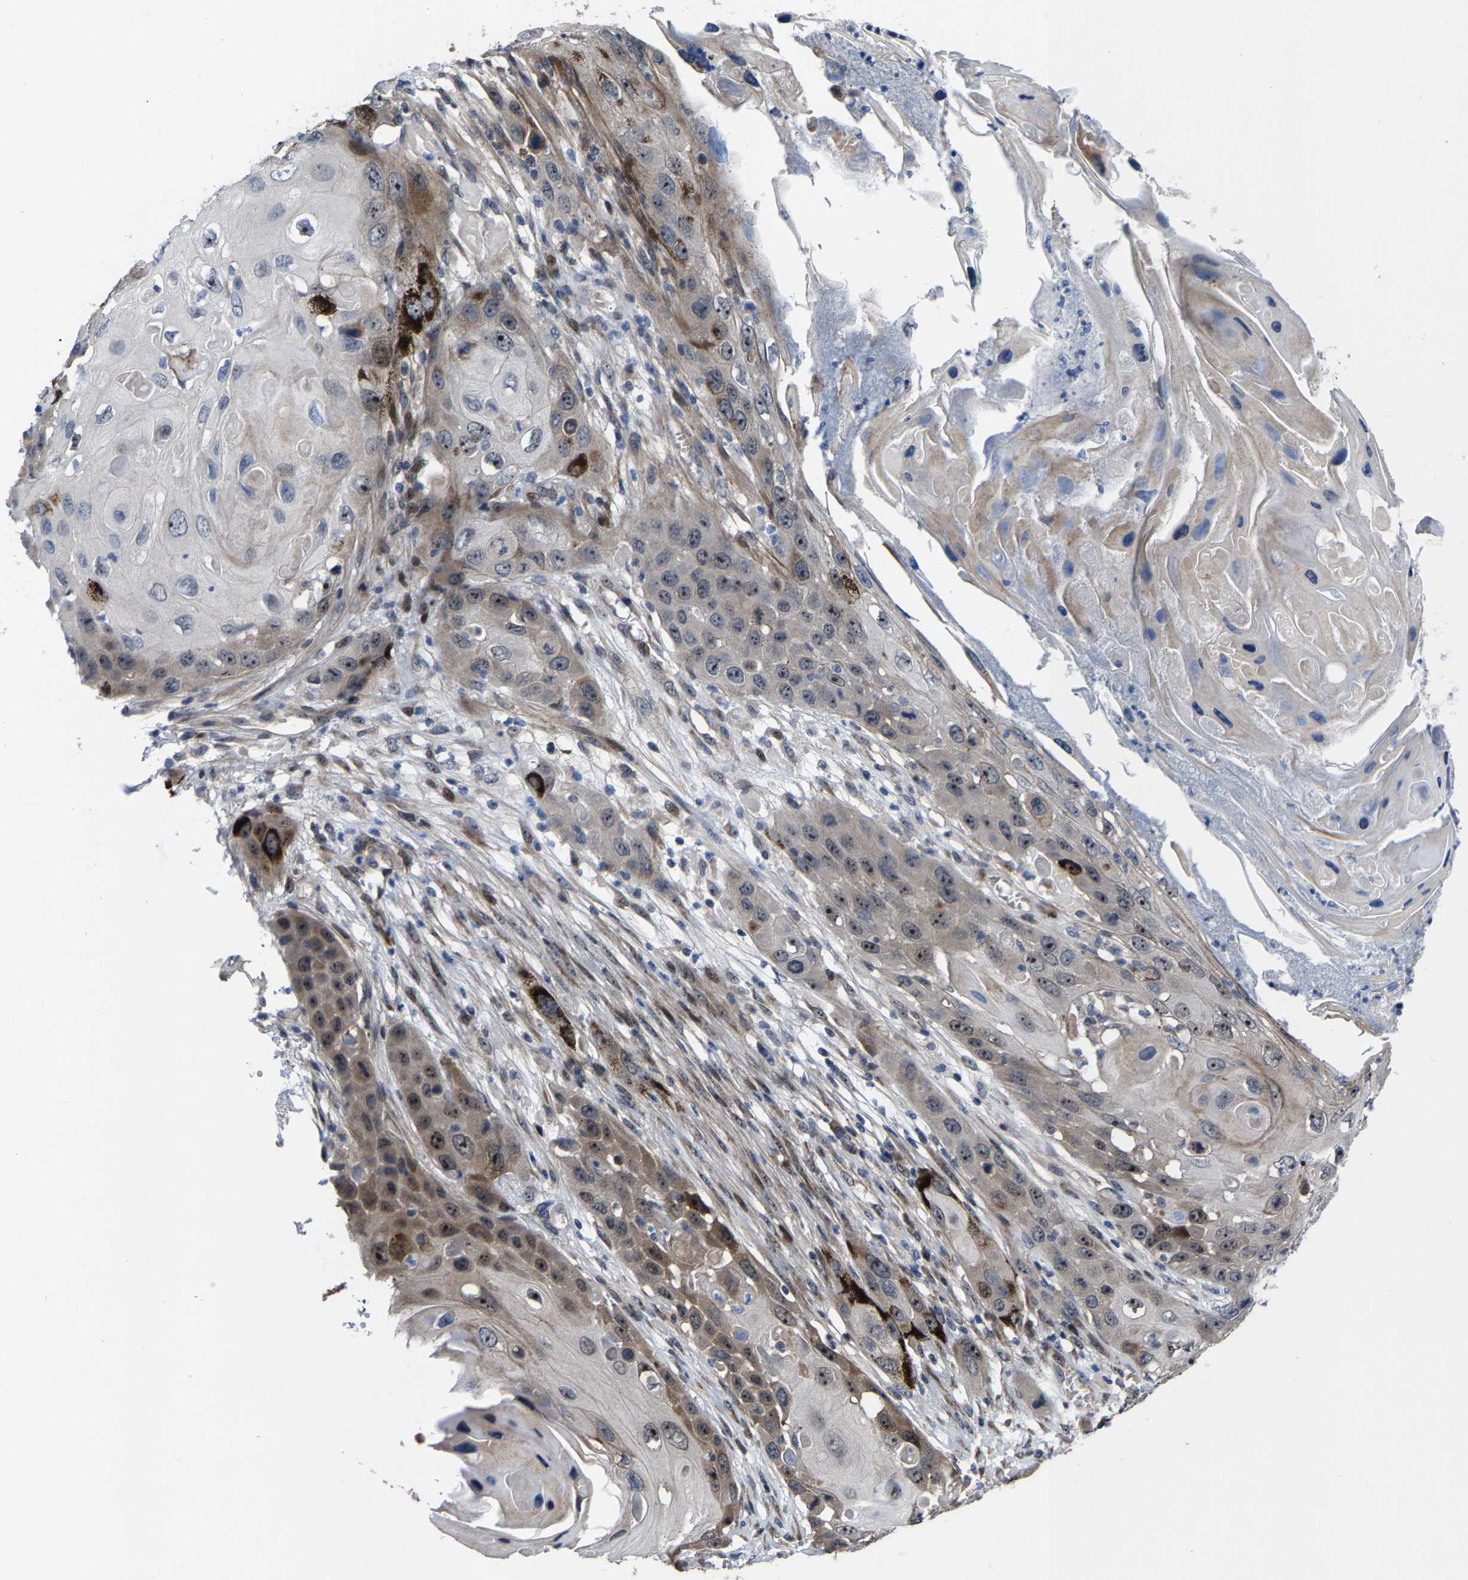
{"staining": {"intensity": "strong", "quantity": "<25%", "location": "cytoplasmic/membranous,nuclear"}, "tissue": "skin cancer", "cell_type": "Tumor cells", "image_type": "cancer", "snomed": [{"axis": "morphology", "description": "Squamous cell carcinoma, NOS"}, {"axis": "topography", "description": "Skin"}], "caption": "Immunohistochemistry (IHC) of skin cancer displays medium levels of strong cytoplasmic/membranous and nuclear expression in about <25% of tumor cells. The staining was performed using DAB (3,3'-diaminobenzidine), with brown indicating positive protein expression. Nuclei are stained blue with hematoxylin.", "gene": "HAUS6", "patient": {"sex": "male", "age": 55}}